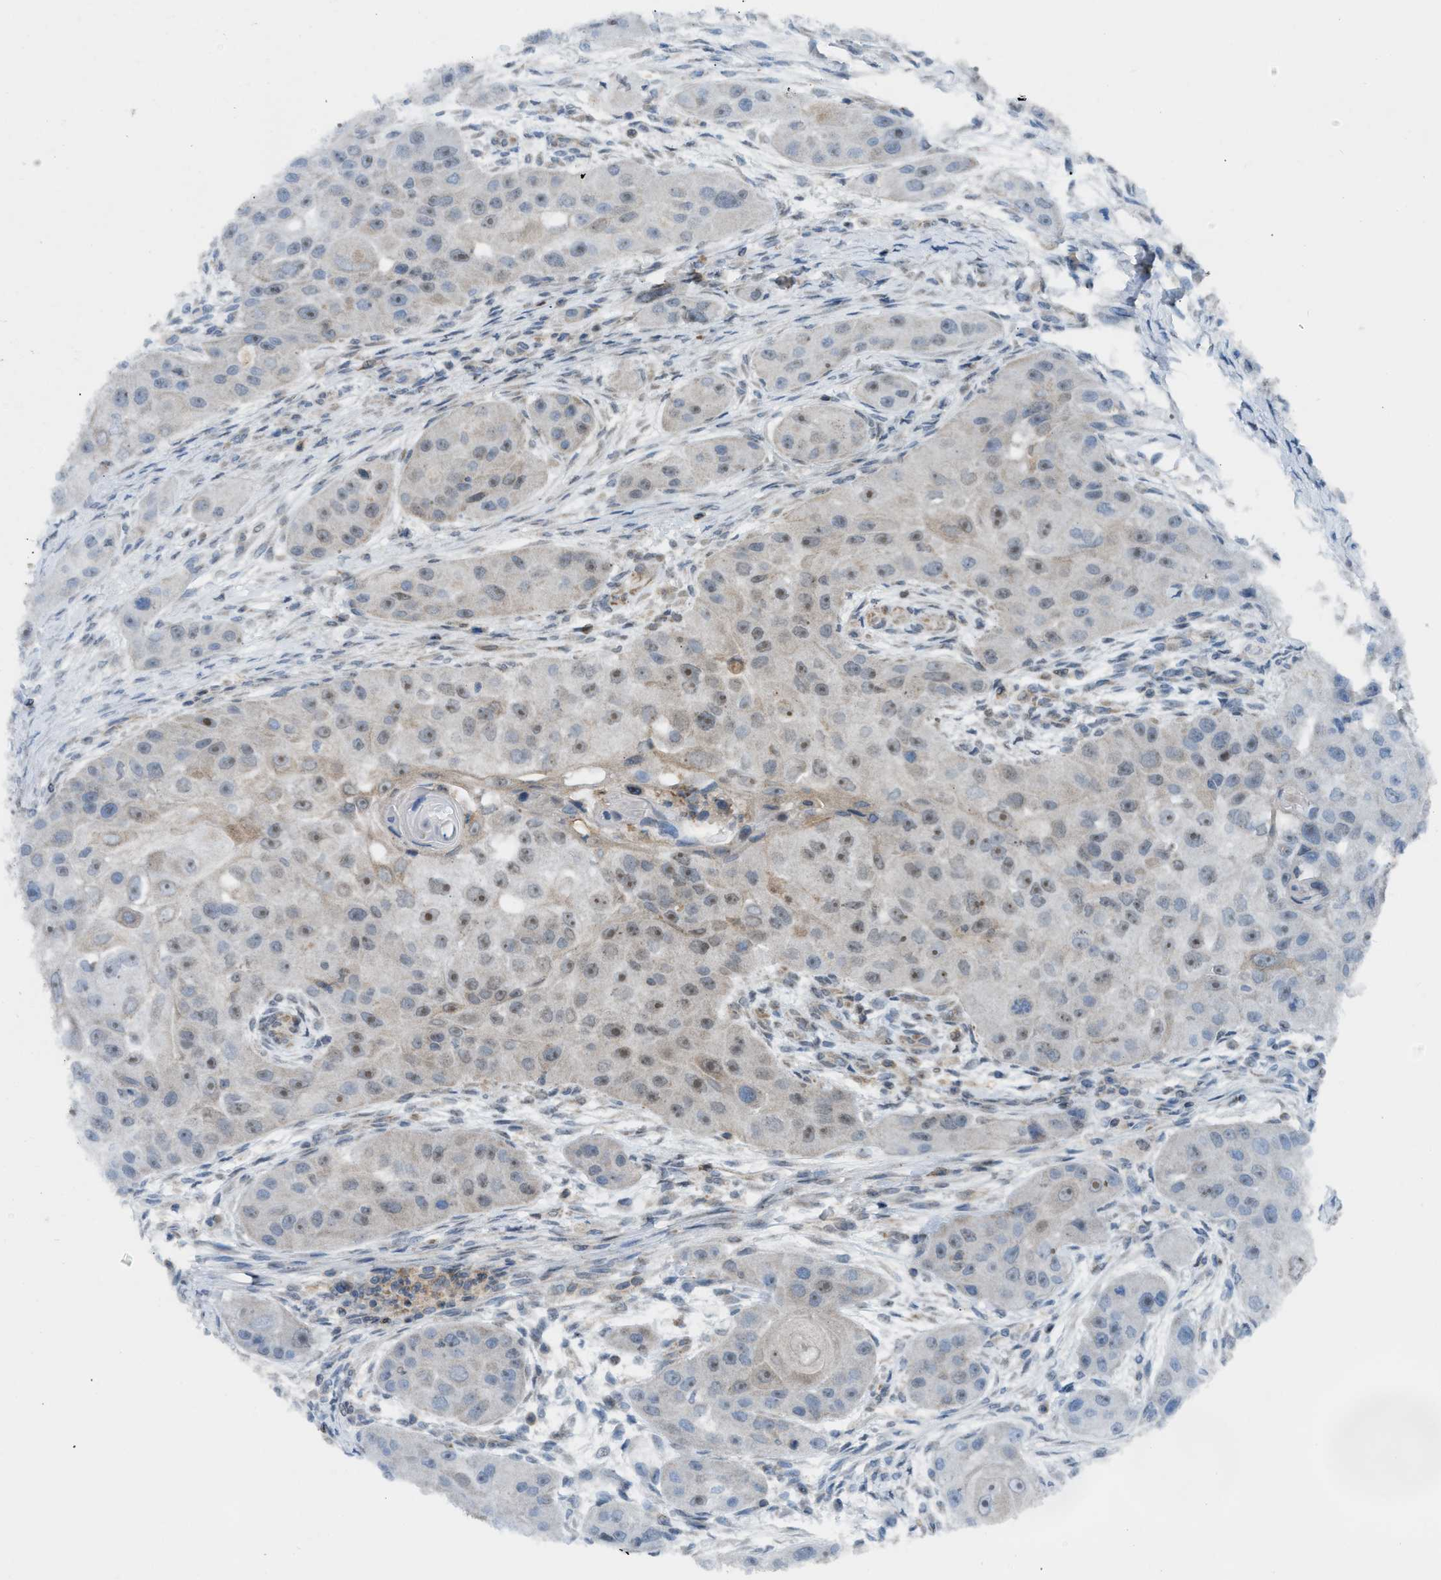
{"staining": {"intensity": "moderate", "quantity": "25%-75%", "location": "nuclear"}, "tissue": "head and neck cancer", "cell_type": "Tumor cells", "image_type": "cancer", "snomed": [{"axis": "morphology", "description": "Normal tissue, NOS"}, {"axis": "morphology", "description": "Squamous cell carcinoma, NOS"}, {"axis": "topography", "description": "Skeletal muscle"}, {"axis": "topography", "description": "Head-Neck"}], "caption": "A micrograph showing moderate nuclear positivity in about 25%-75% of tumor cells in head and neck cancer (squamous cell carcinoma), as visualized by brown immunohistochemical staining.", "gene": "E2F1", "patient": {"sex": "male", "age": 51}}